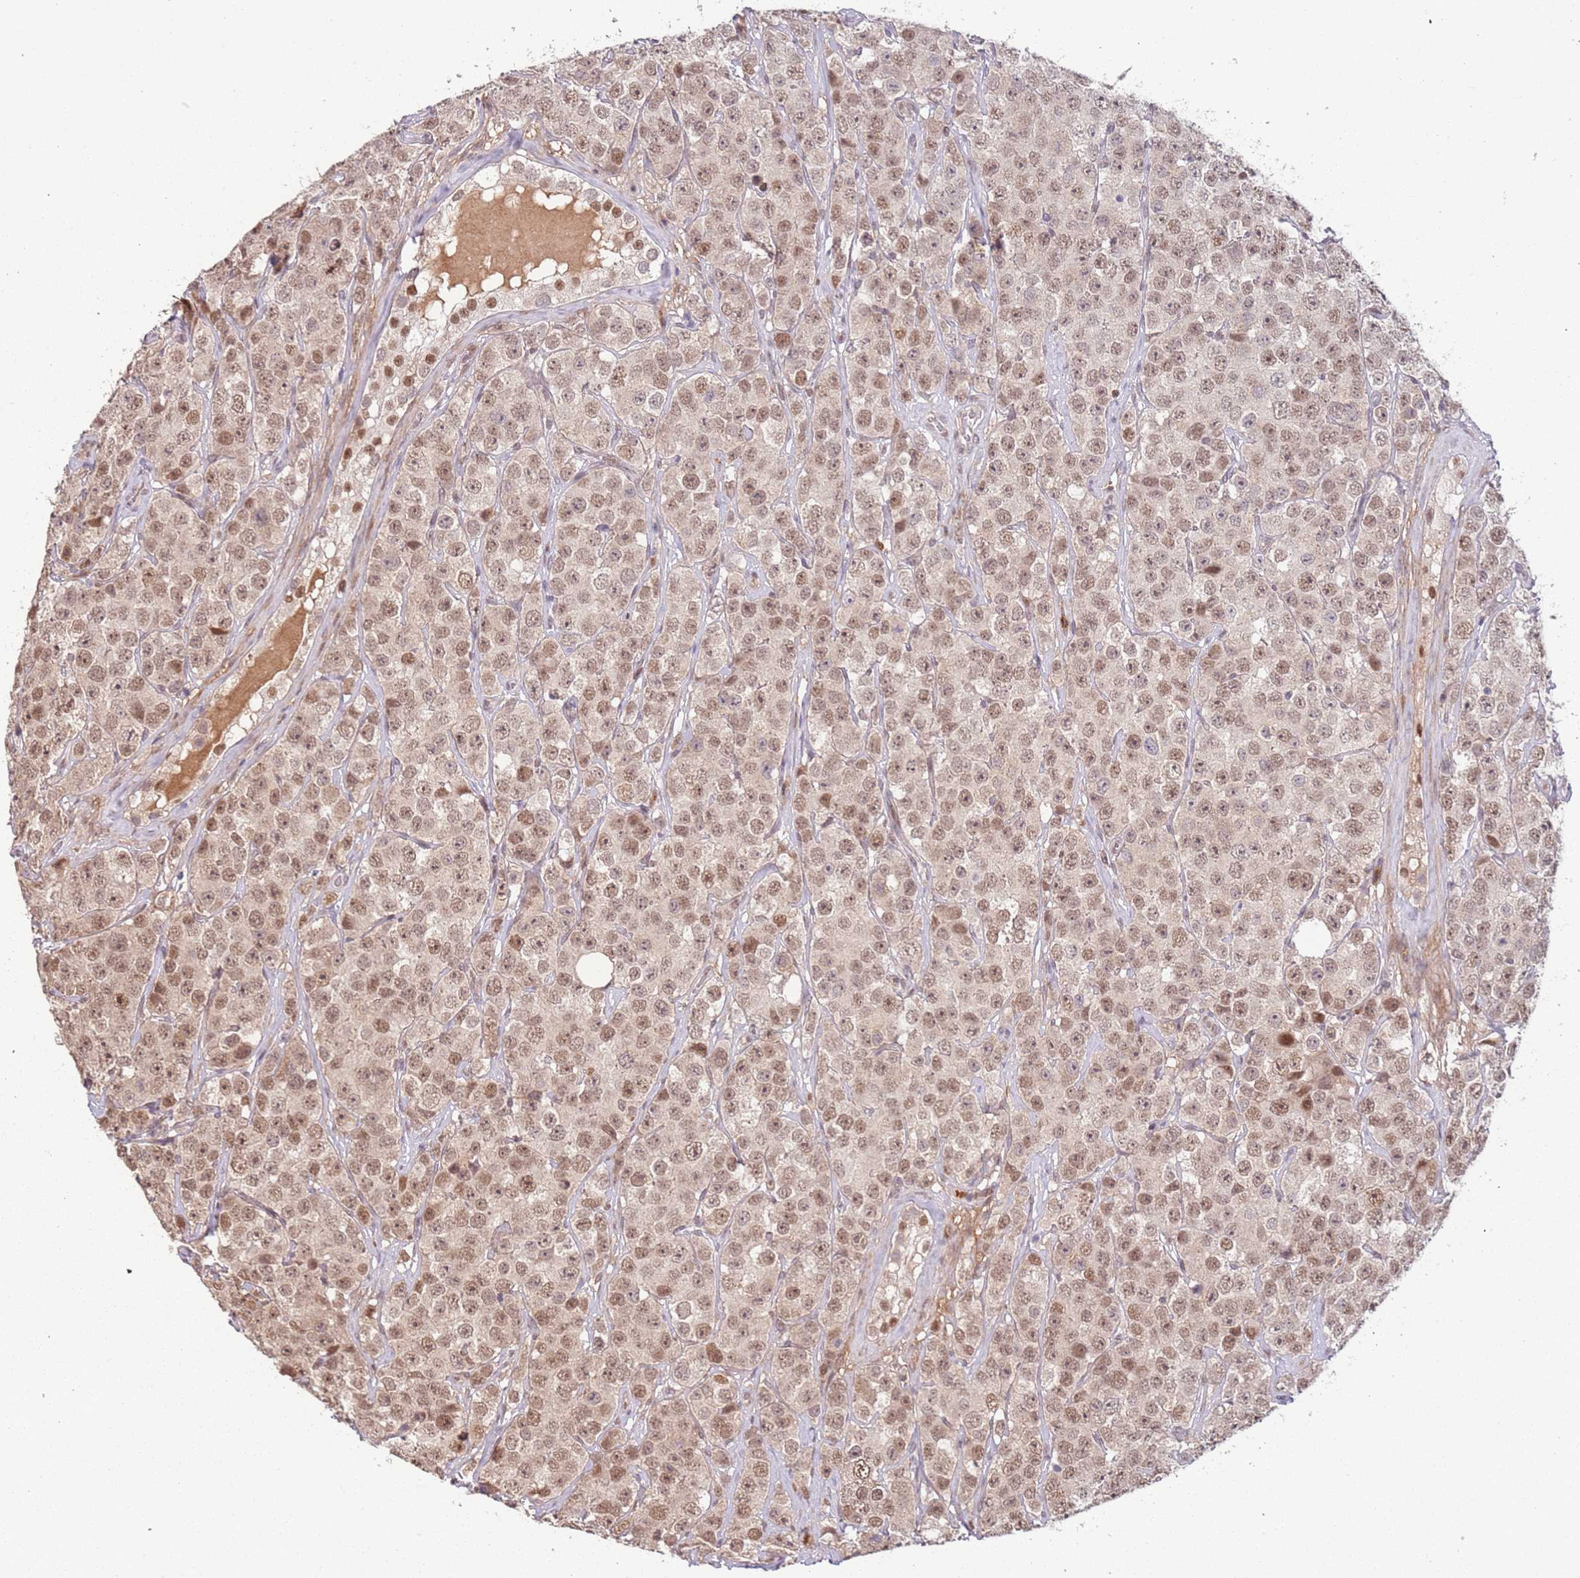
{"staining": {"intensity": "moderate", "quantity": "25%-75%", "location": "nuclear"}, "tissue": "testis cancer", "cell_type": "Tumor cells", "image_type": "cancer", "snomed": [{"axis": "morphology", "description": "Seminoma, NOS"}, {"axis": "topography", "description": "Testis"}], "caption": "This is a photomicrograph of immunohistochemistry (IHC) staining of testis cancer (seminoma), which shows moderate positivity in the nuclear of tumor cells.", "gene": "POLR3H", "patient": {"sex": "male", "age": 28}}